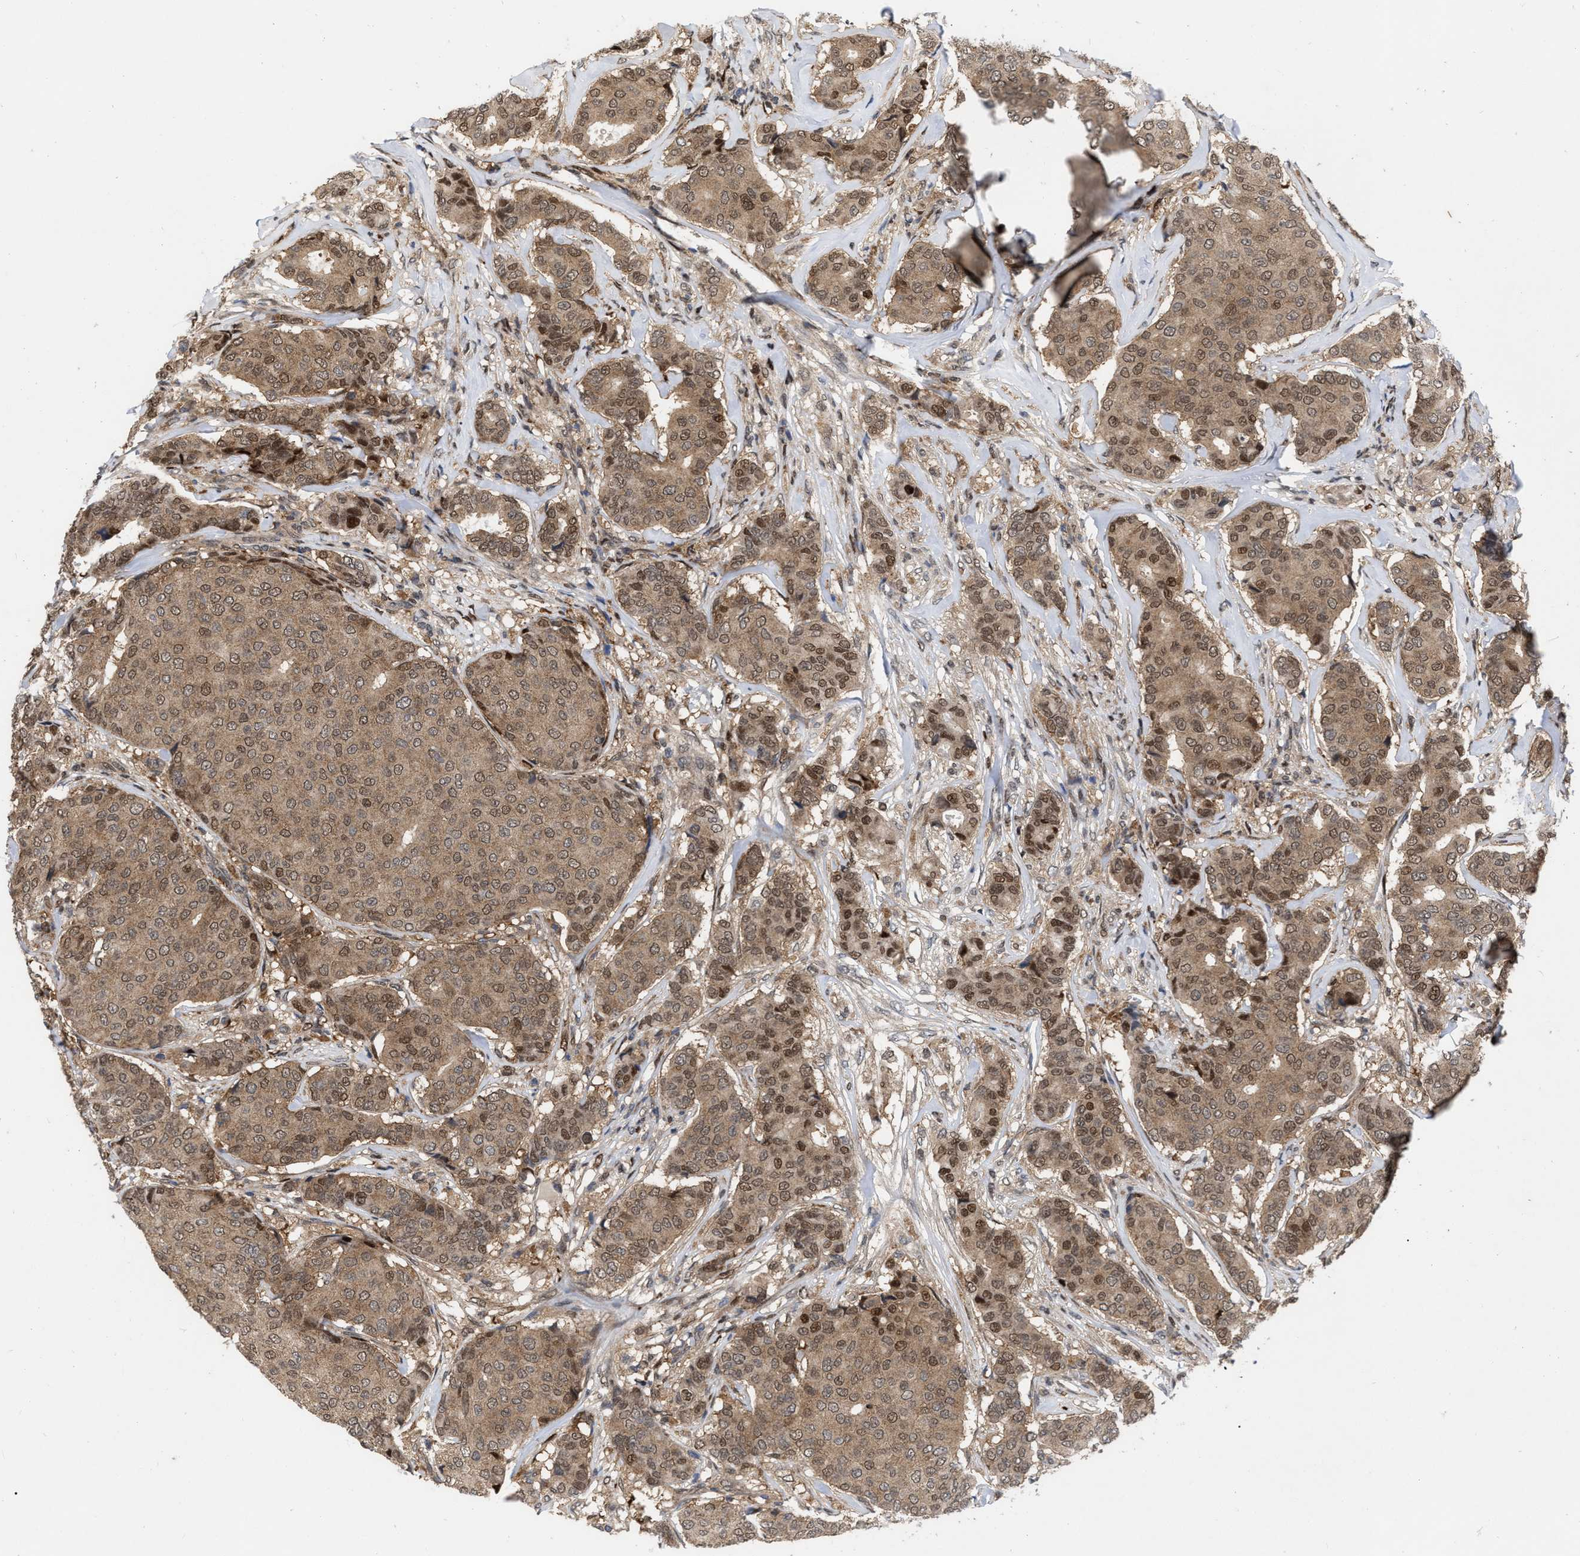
{"staining": {"intensity": "moderate", "quantity": ">75%", "location": "cytoplasmic/membranous,nuclear"}, "tissue": "breast cancer", "cell_type": "Tumor cells", "image_type": "cancer", "snomed": [{"axis": "morphology", "description": "Duct carcinoma"}, {"axis": "topography", "description": "Breast"}], "caption": "High-power microscopy captured an immunohistochemistry (IHC) photomicrograph of intraductal carcinoma (breast), revealing moderate cytoplasmic/membranous and nuclear positivity in about >75% of tumor cells.", "gene": "MDM4", "patient": {"sex": "female", "age": 75}}